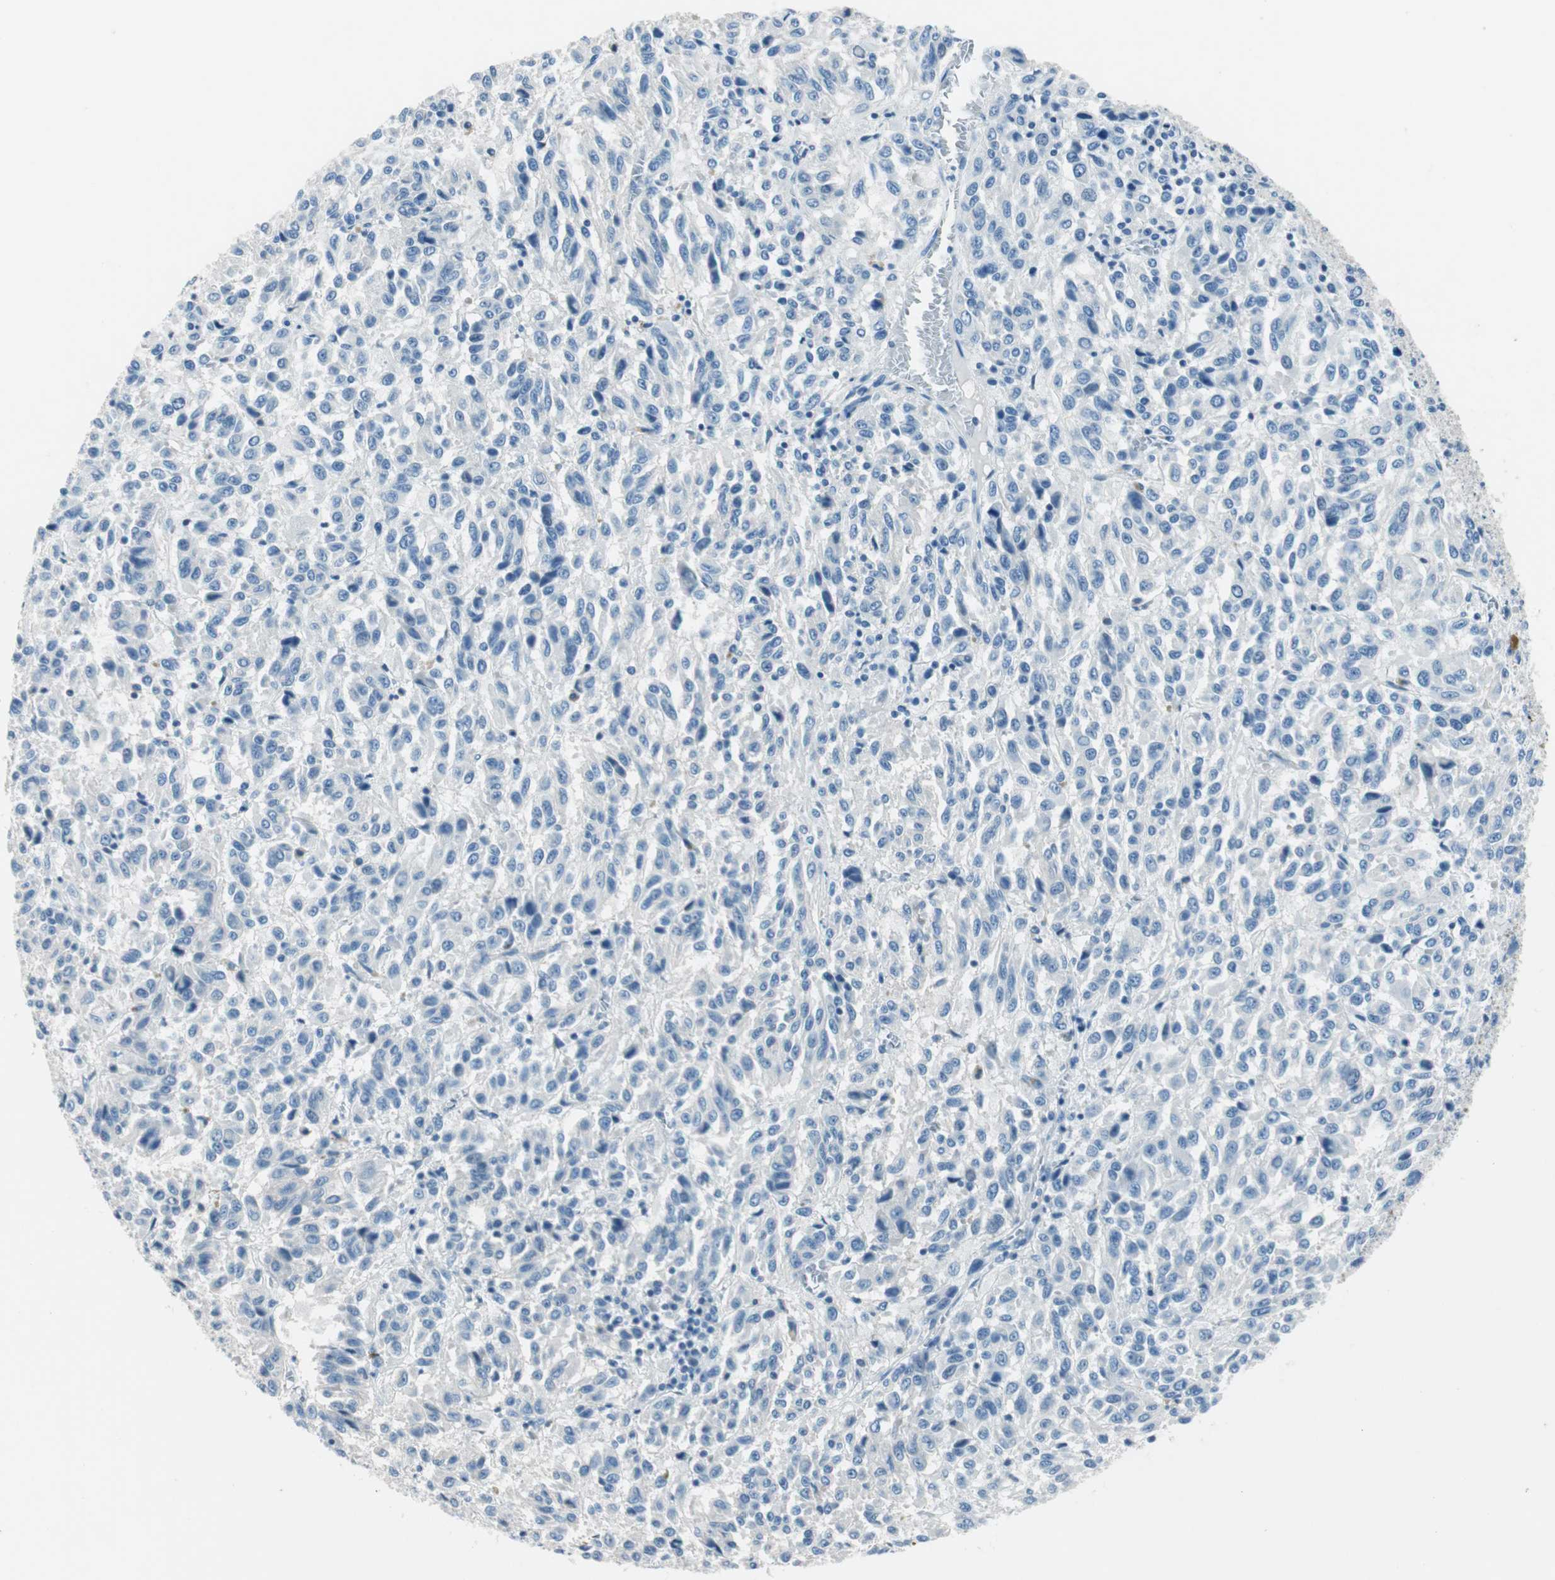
{"staining": {"intensity": "negative", "quantity": "none", "location": "none"}, "tissue": "melanoma", "cell_type": "Tumor cells", "image_type": "cancer", "snomed": [{"axis": "morphology", "description": "Malignant melanoma, Metastatic site"}, {"axis": "topography", "description": "Lung"}], "caption": "Human malignant melanoma (metastatic site) stained for a protein using immunohistochemistry displays no positivity in tumor cells.", "gene": "GNAO1", "patient": {"sex": "male", "age": 64}}